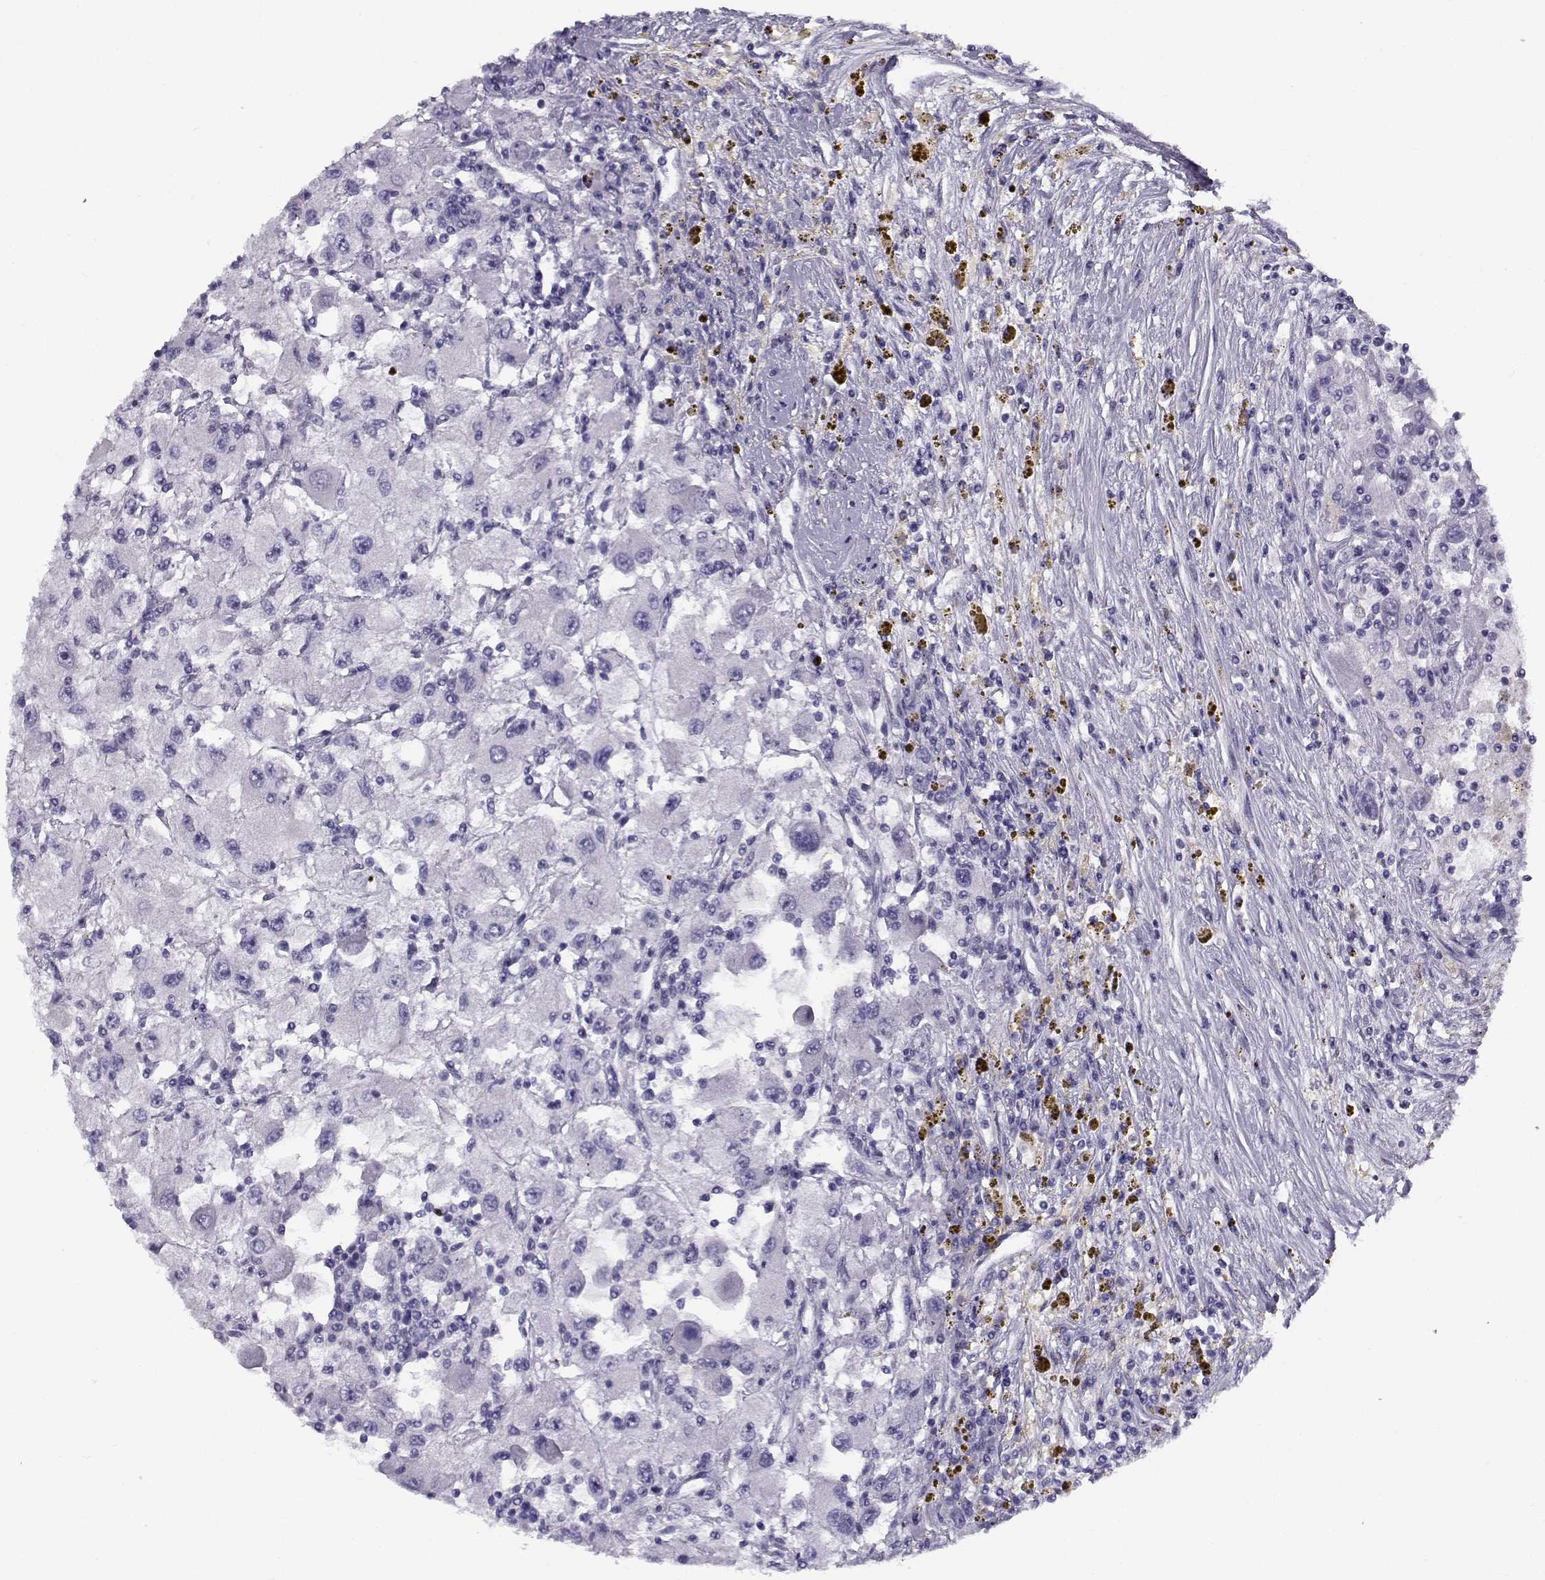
{"staining": {"intensity": "negative", "quantity": "none", "location": "none"}, "tissue": "renal cancer", "cell_type": "Tumor cells", "image_type": "cancer", "snomed": [{"axis": "morphology", "description": "Adenocarcinoma, NOS"}, {"axis": "topography", "description": "Kidney"}], "caption": "An immunohistochemistry (IHC) micrograph of adenocarcinoma (renal) is shown. There is no staining in tumor cells of adenocarcinoma (renal). The staining was performed using DAB to visualize the protein expression in brown, while the nuclei were stained in blue with hematoxylin (Magnification: 20x).", "gene": "CREB3L3", "patient": {"sex": "female", "age": 67}}